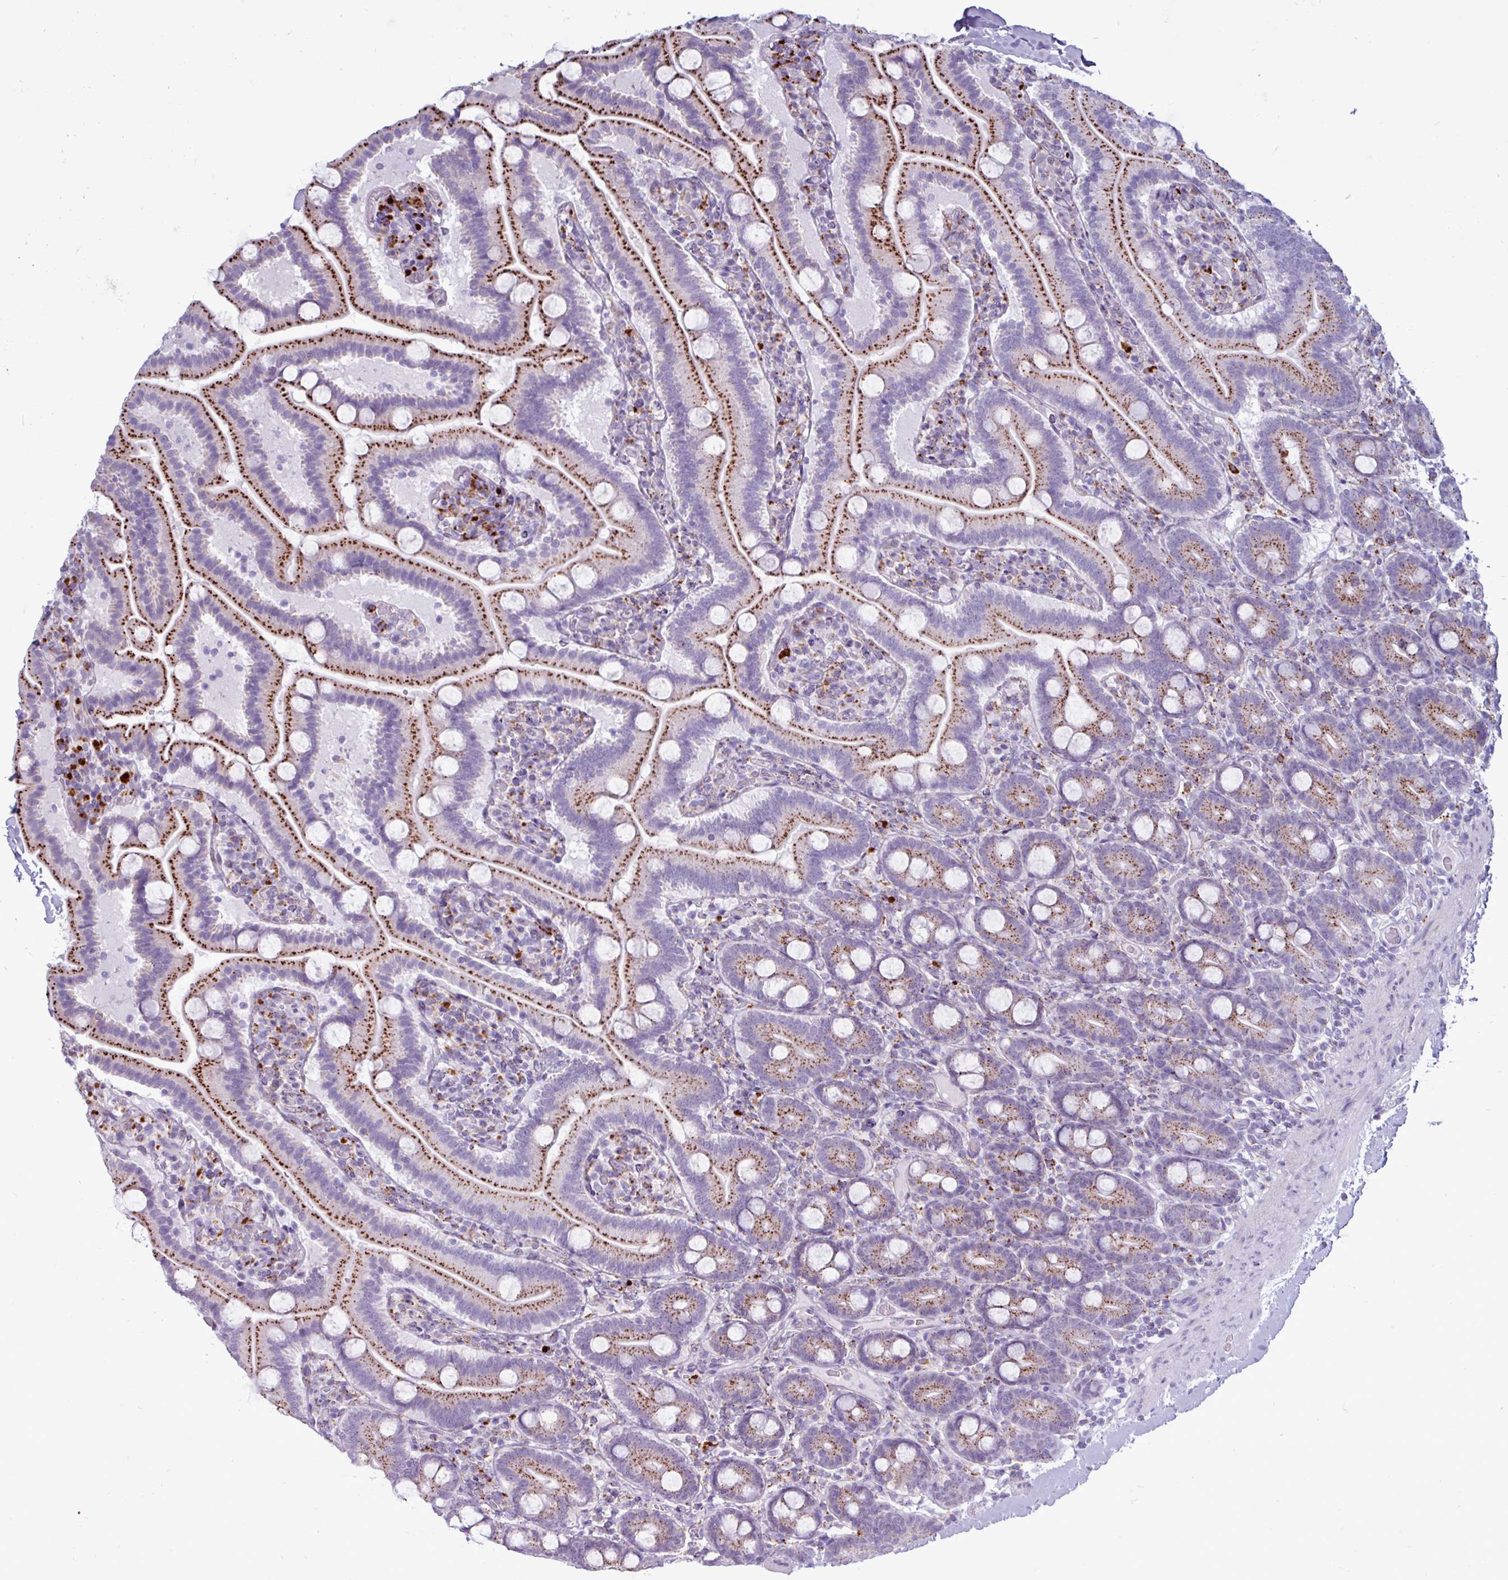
{"staining": {"intensity": "strong", "quantity": ">75%", "location": "cytoplasmic/membranous"}, "tissue": "duodenum", "cell_type": "Glandular cells", "image_type": "normal", "snomed": [{"axis": "morphology", "description": "Normal tissue, NOS"}, {"axis": "topography", "description": "Duodenum"}], "caption": "The immunohistochemical stain labels strong cytoplasmic/membranous staining in glandular cells of unremarkable duodenum. Using DAB (brown) and hematoxylin (blue) stains, captured at high magnification using brightfield microscopy.", "gene": "AMIGO2", "patient": {"sex": "male", "age": 55}}